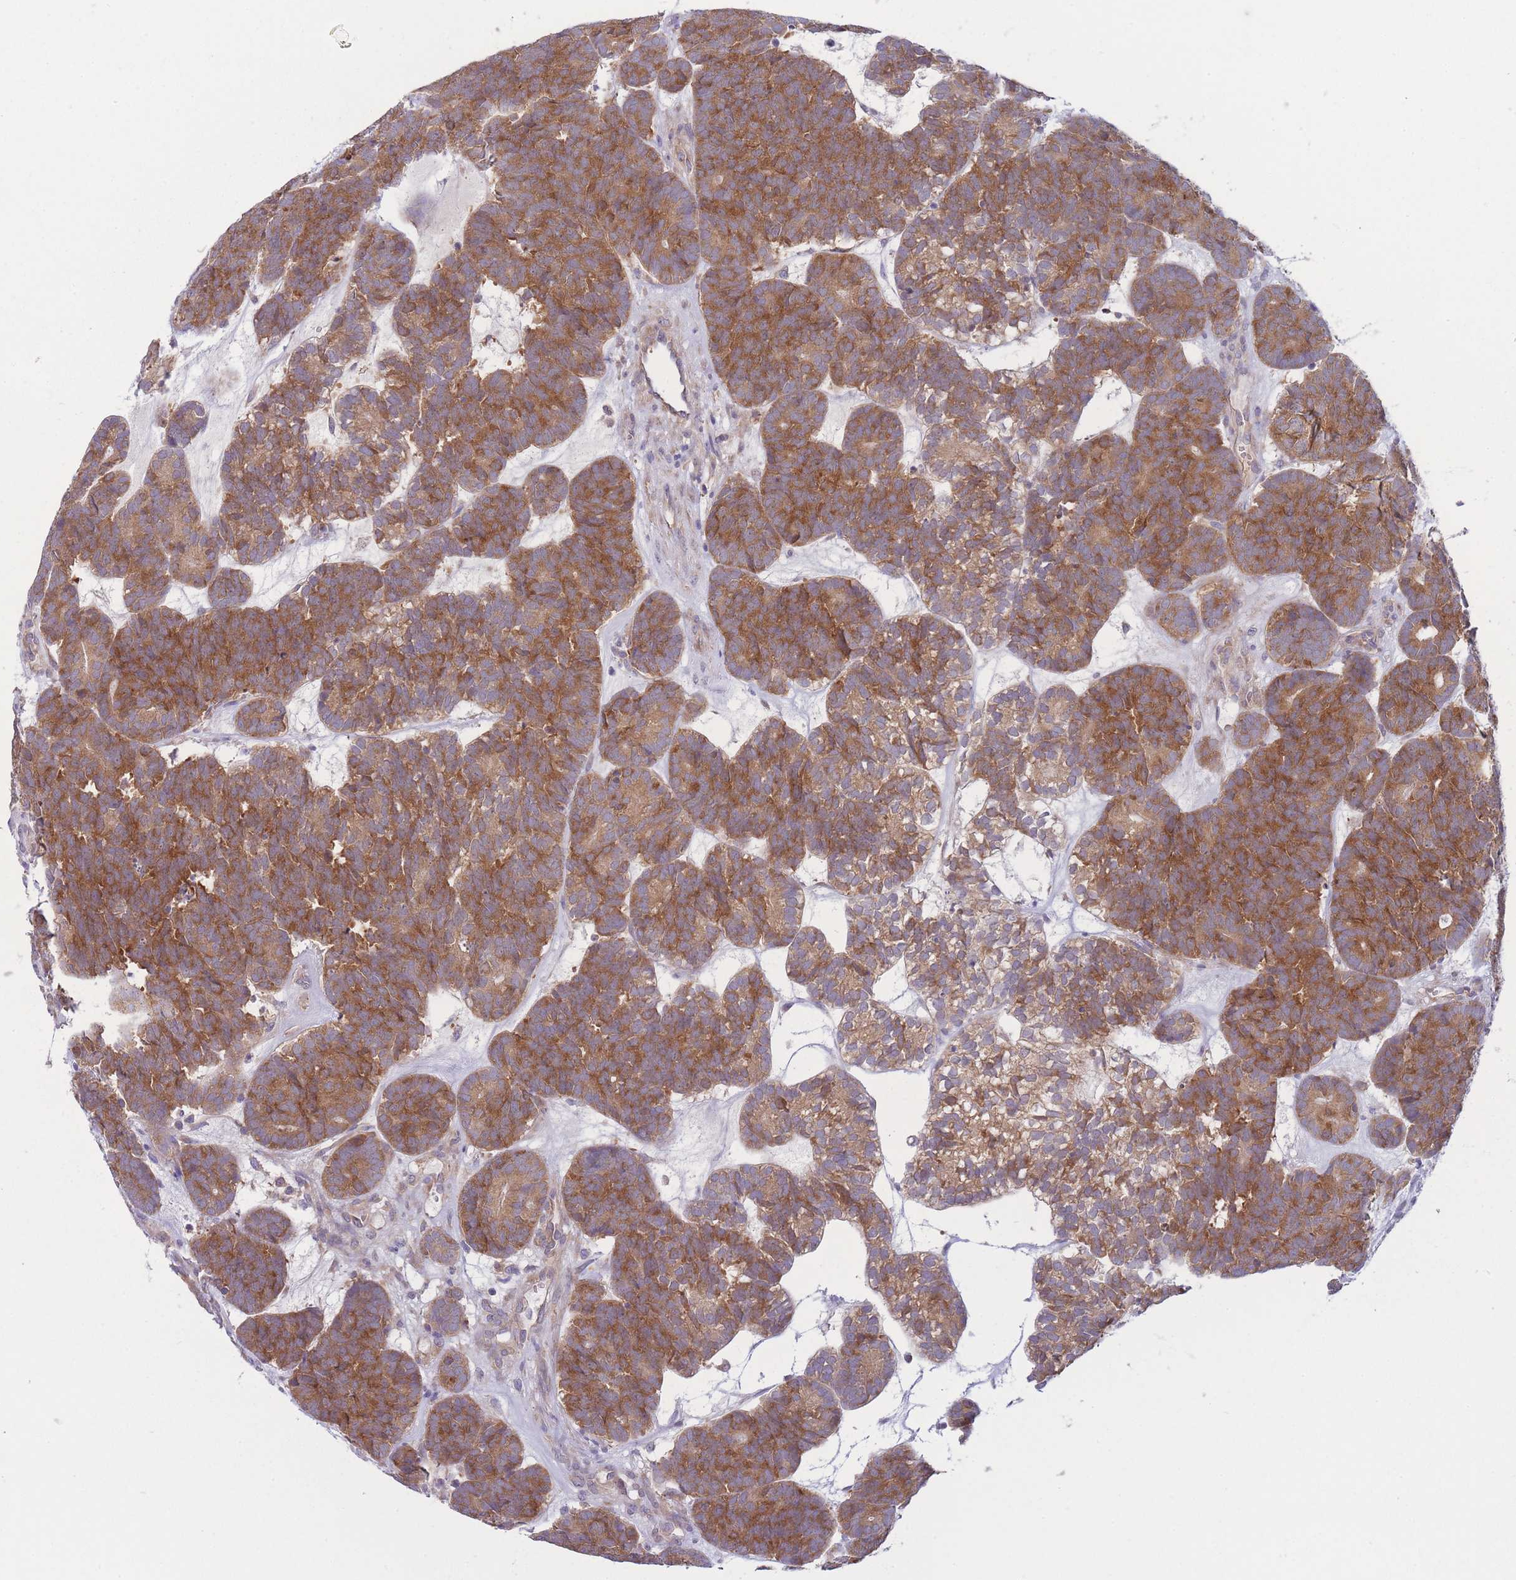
{"staining": {"intensity": "moderate", "quantity": ">75%", "location": "cytoplasmic/membranous"}, "tissue": "head and neck cancer", "cell_type": "Tumor cells", "image_type": "cancer", "snomed": [{"axis": "morphology", "description": "Adenocarcinoma, NOS"}, {"axis": "topography", "description": "Head-Neck"}], "caption": "High-magnification brightfield microscopy of adenocarcinoma (head and neck) stained with DAB (3,3'-diaminobenzidine) (brown) and counterstained with hematoxylin (blue). tumor cells exhibit moderate cytoplasmic/membranous expression is appreciated in approximately>75% of cells. The staining was performed using DAB (3,3'-diaminobenzidine) to visualize the protein expression in brown, while the nuclei were stained in blue with hematoxylin (Magnification: 20x).", "gene": "PFDN6", "patient": {"sex": "female", "age": 81}}